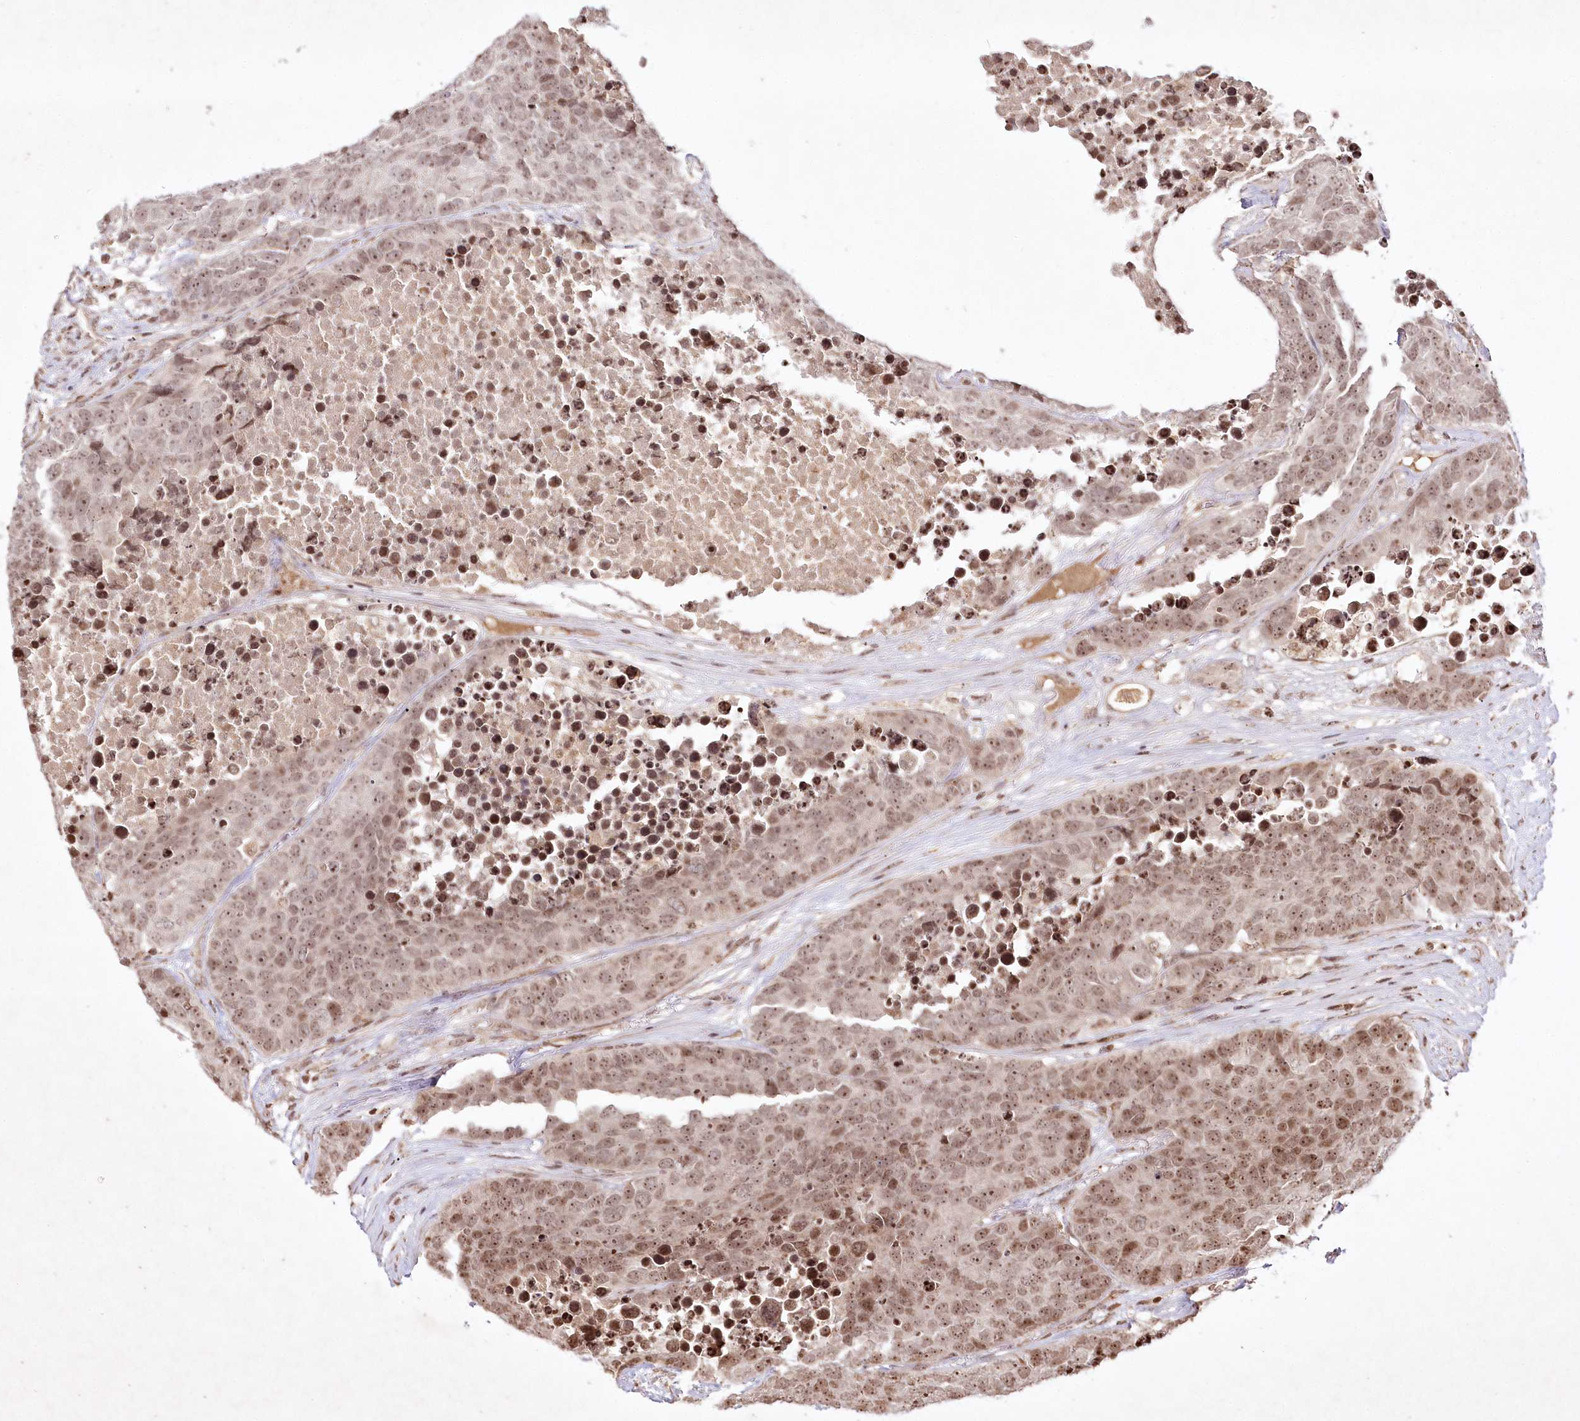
{"staining": {"intensity": "moderate", "quantity": ">75%", "location": "nuclear"}, "tissue": "carcinoid", "cell_type": "Tumor cells", "image_type": "cancer", "snomed": [{"axis": "morphology", "description": "Carcinoid, malignant, NOS"}, {"axis": "topography", "description": "Lung"}], "caption": "The immunohistochemical stain shows moderate nuclear positivity in tumor cells of carcinoid (malignant) tissue.", "gene": "CARM1", "patient": {"sex": "male", "age": 60}}